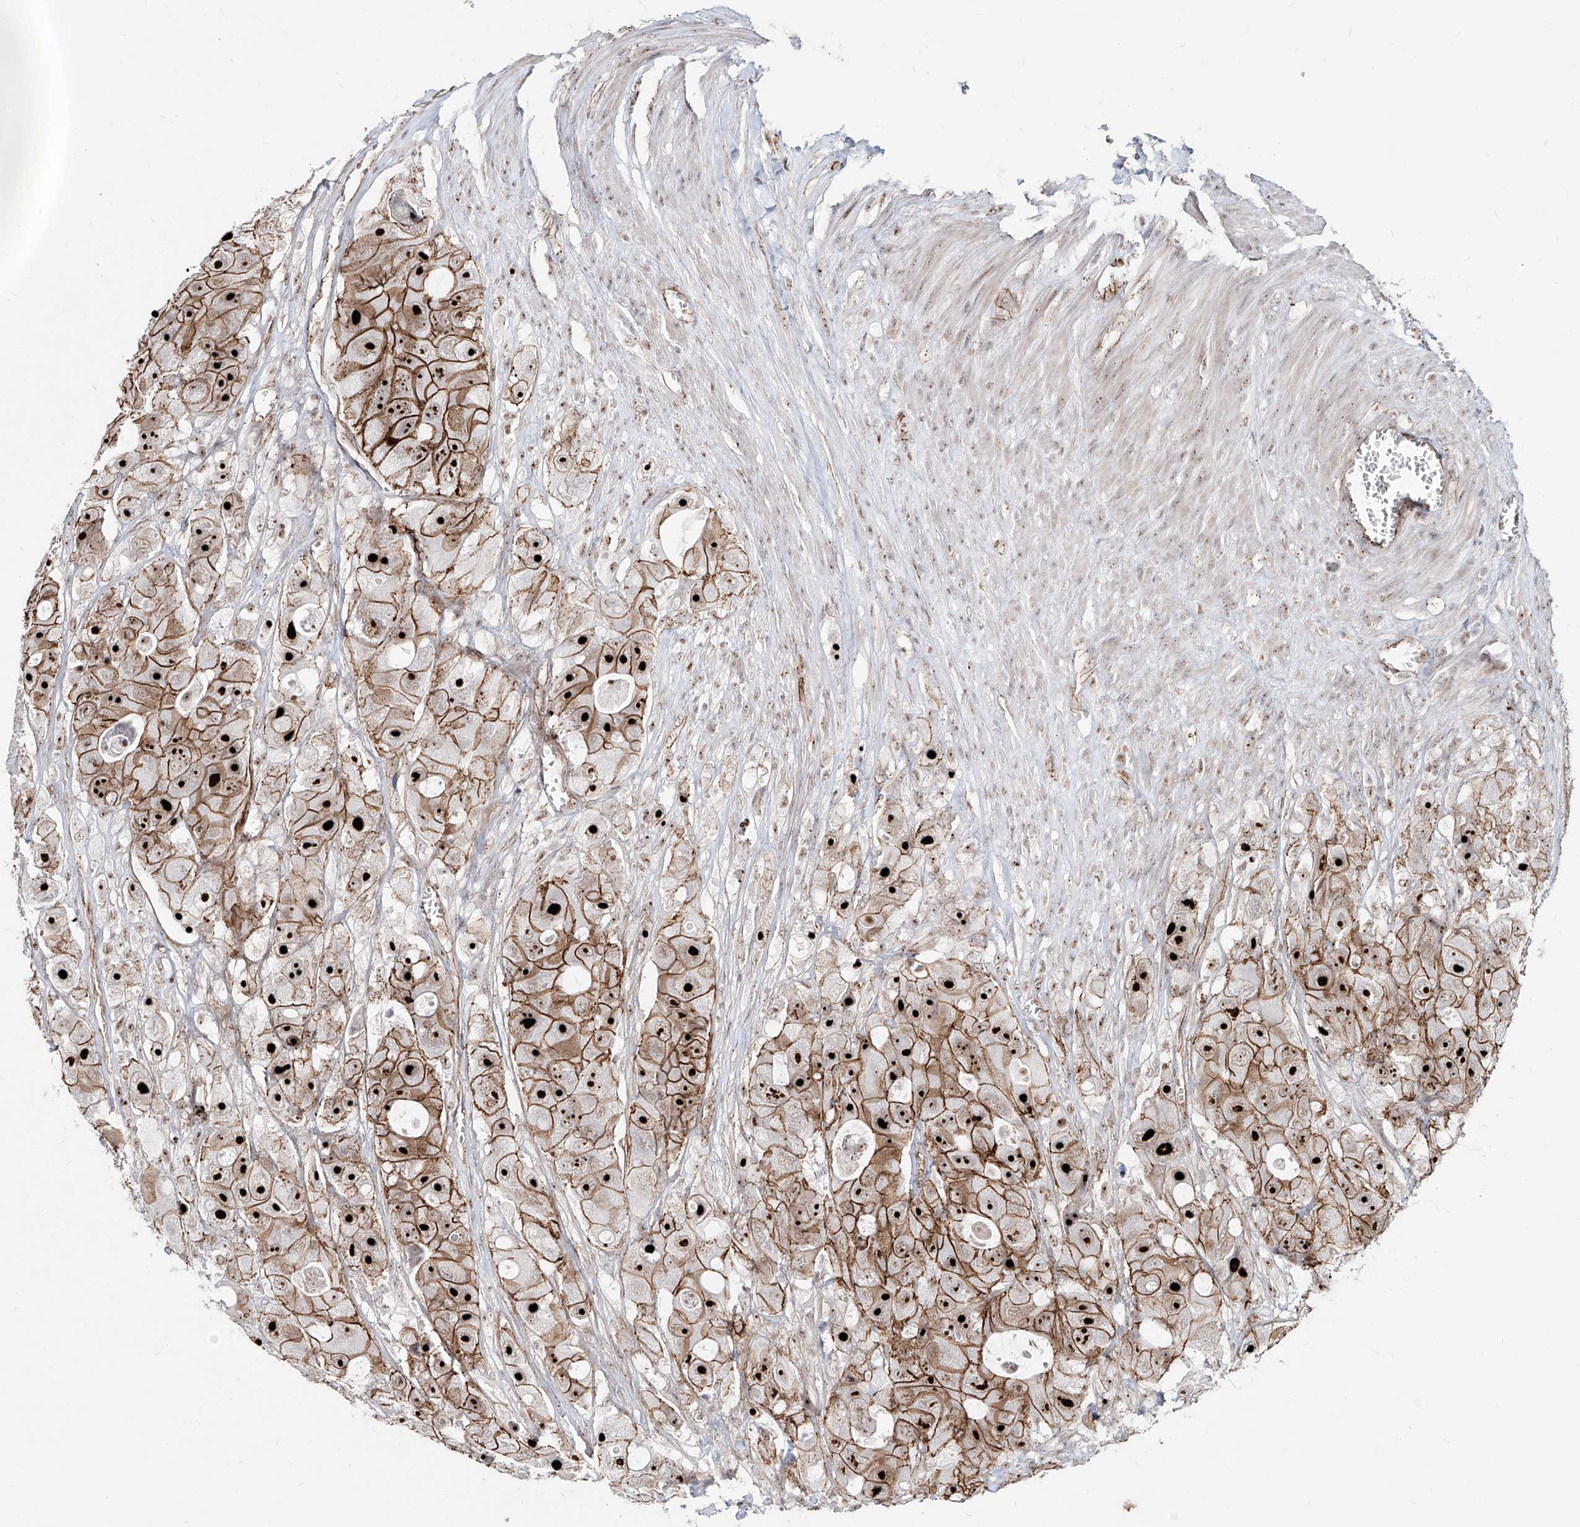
{"staining": {"intensity": "strong", "quantity": ">75%", "location": "cytoplasmic/membranous,nuclear"}, "tissue": "colorectal cancer", "cell_type": "Tumor cells", "image_type": "cancer", "snomed": [{"axis": "morphology", "description": "Adenocarcinoma, NOS"}, {"axis": "topography", "description": "Colon"}], "caption": "Immunohistochemical staining of colorectal adenocarcinoma shows strong cytoplasmic/membranous and nuclear protein expression in approximately >75% of tumor cells.", "gene": "ZNF710", "patient": {"sex": "female", "age": 46}}